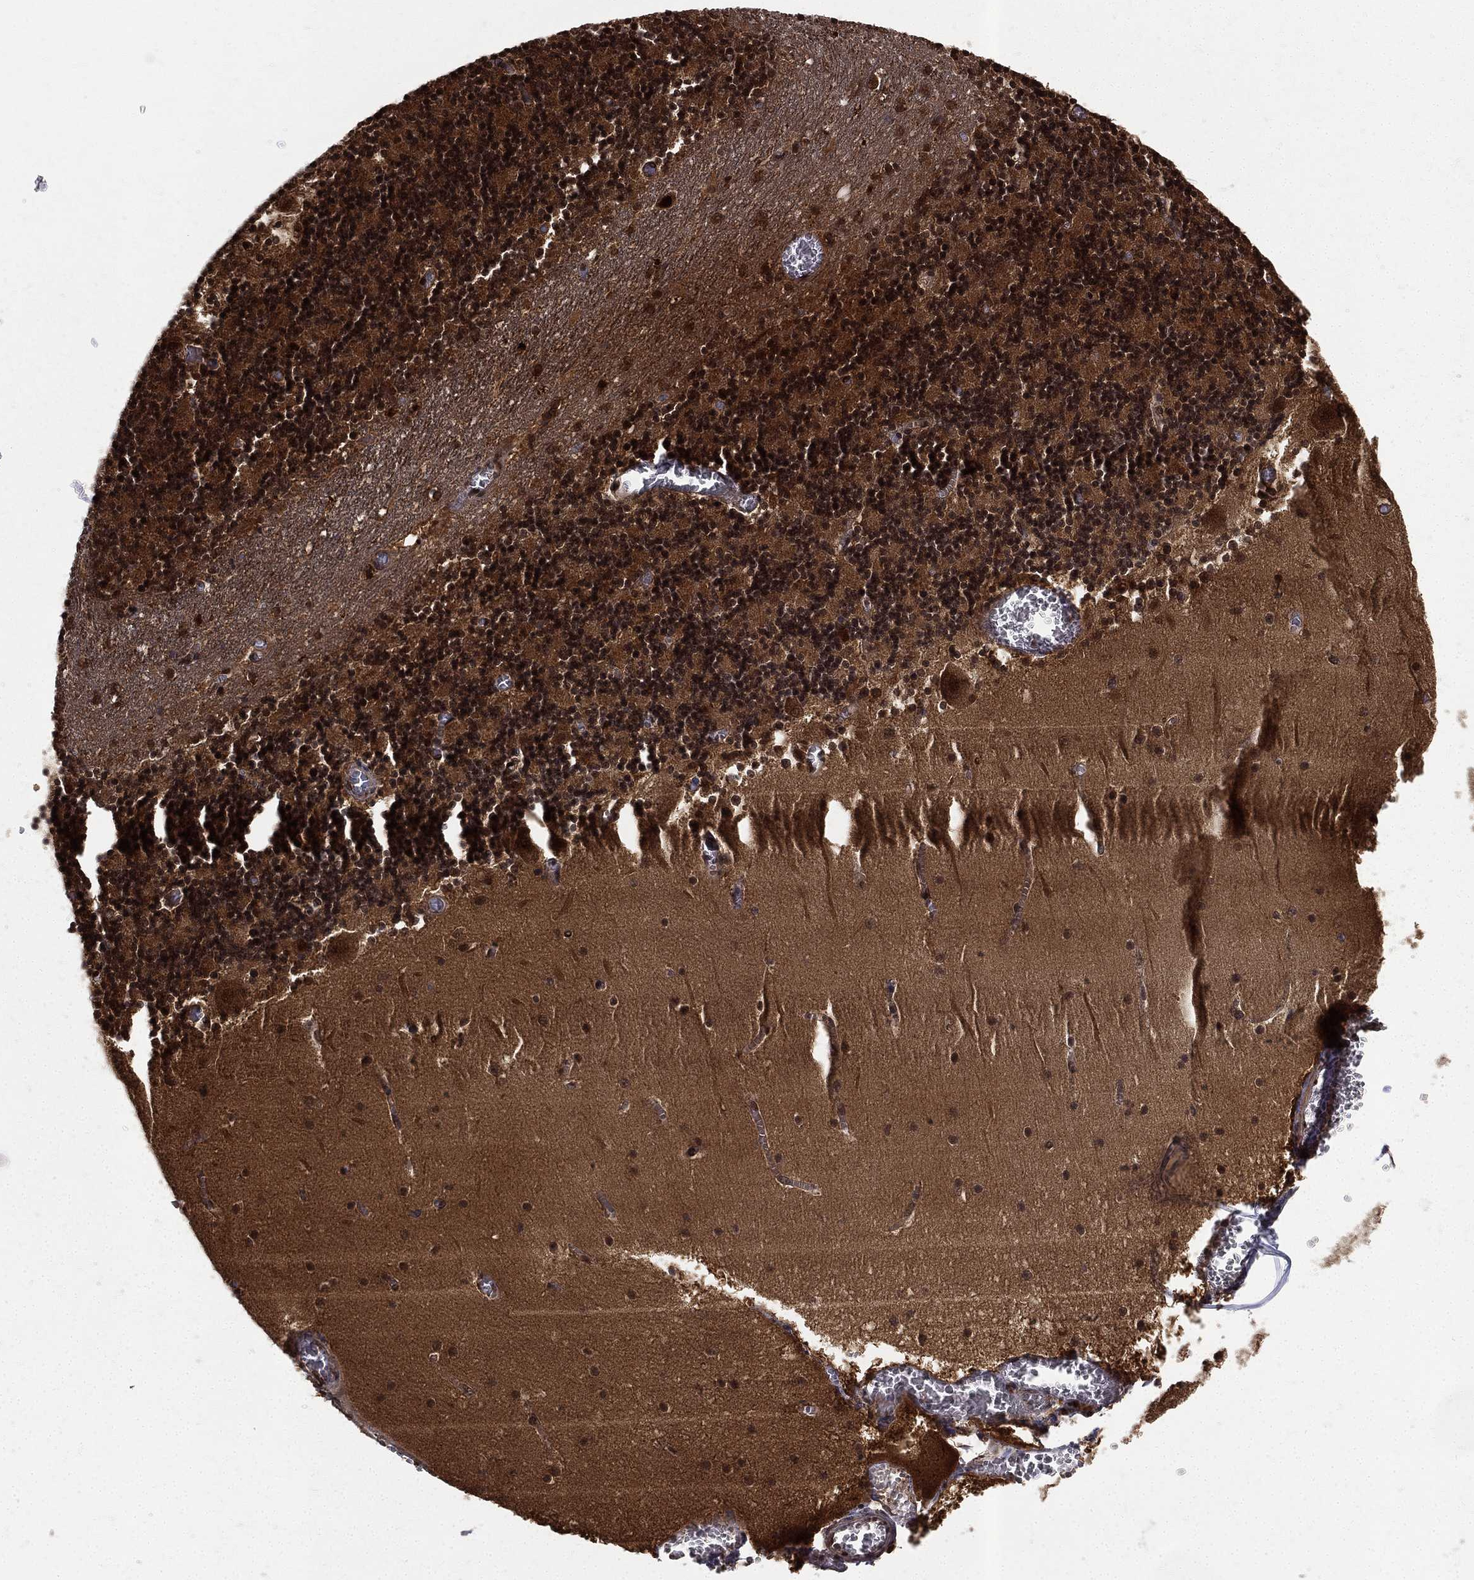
{"staining": {"intensity": "strong", "quantity": ">75%", "location": "nuclear"}, "tissue": "cerebellum", "cell_type": "Cells in granular layer", "image_type": "normal", "snomed": [{"axis": "morphology", "description": "Normal tissue, NOS"}, {"axis": "topography", "description": "Cerebellum"}], "caption": "Immunohistochemistry histopathology image of unremarkable human cerebellum stained for a protein (brown), which exhibits high levels of strong nuclear expression in approximately >75% of cells in granular layer.", "gene": "COPS4", "patient": {"sex": "female", "age": 28}}